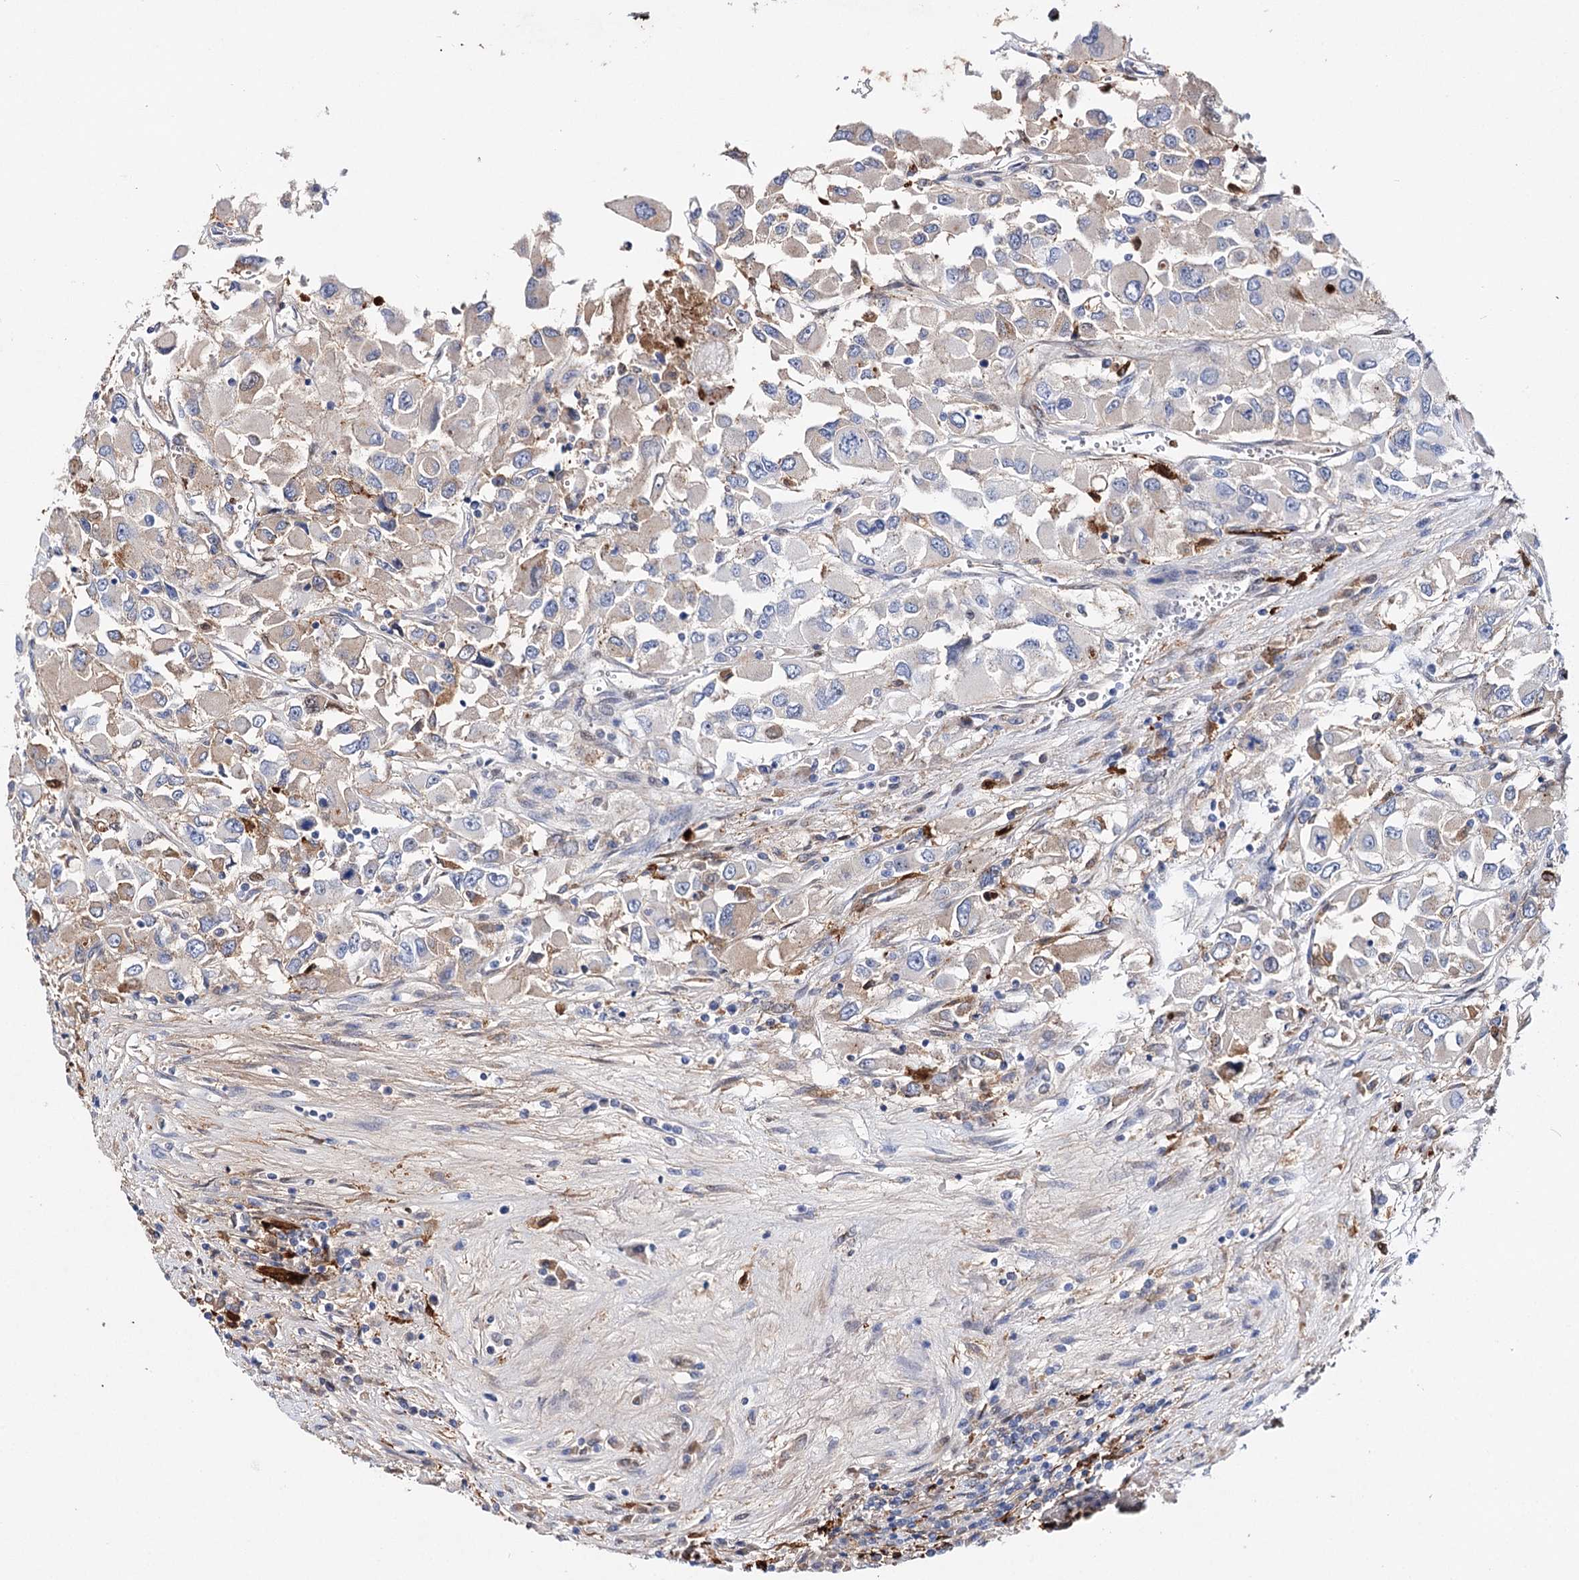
{"staining": {"intensity": "weak", "quantity": "<25%", "location": "cytoplasmic/membranous"}, "tissue": "renal cancer", "cell_type": "Tumor cells", "image_type": "cancer", "snomed": [{"axis": "morphology", "description": "Adenocarcinoma, NOS"}, {"axis": "topography", "description": "Kidney"}], "caption": "This micrograph is of renal cancer stained with IHC to label a protein in brown with the nuclei are counter-stained blue. There is no staining in tumor cells.", "gene": "CFAP46", "patient": {"sex": "female", "age": 52}}